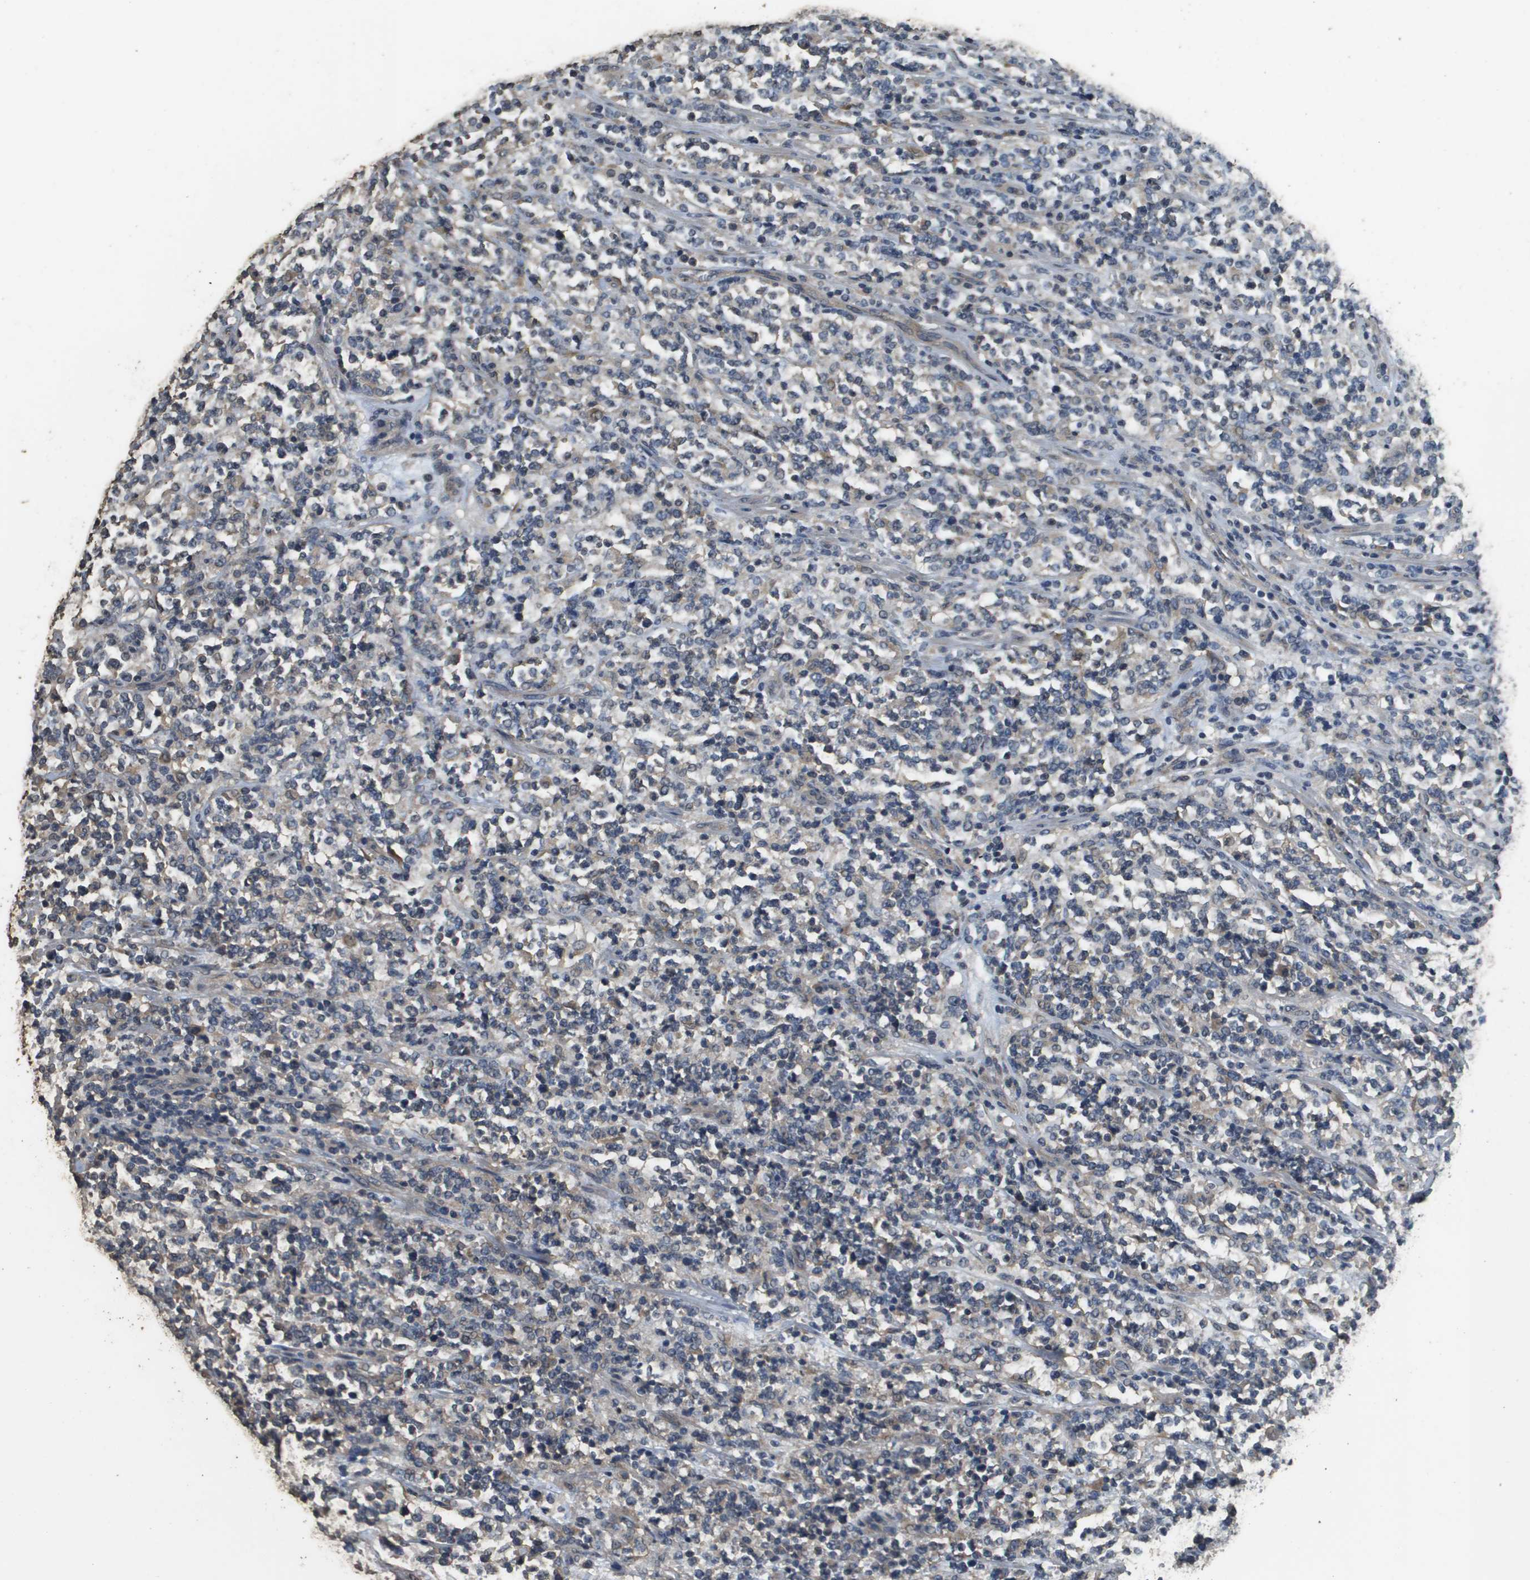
{"staining": {"intensity": "weak", "quantity": "<25%", "location": "cytoplasmic/membranous"}, "tissue": "lymphoma", "cell_type": "Tumor cells", "image_type": "cancer", "snomed": [{"axis": "morphology", "description": "Malignant lymphoma, non-Hodgkin's type, High grade"}, {"axis": "topography", "description": "Soft tissue"}], "caption": "IHC of human lymphoma demonstrates no expression in tumor cells.", "gene": "RAB6B", "patient": {"sex": "male", "age": 18}}